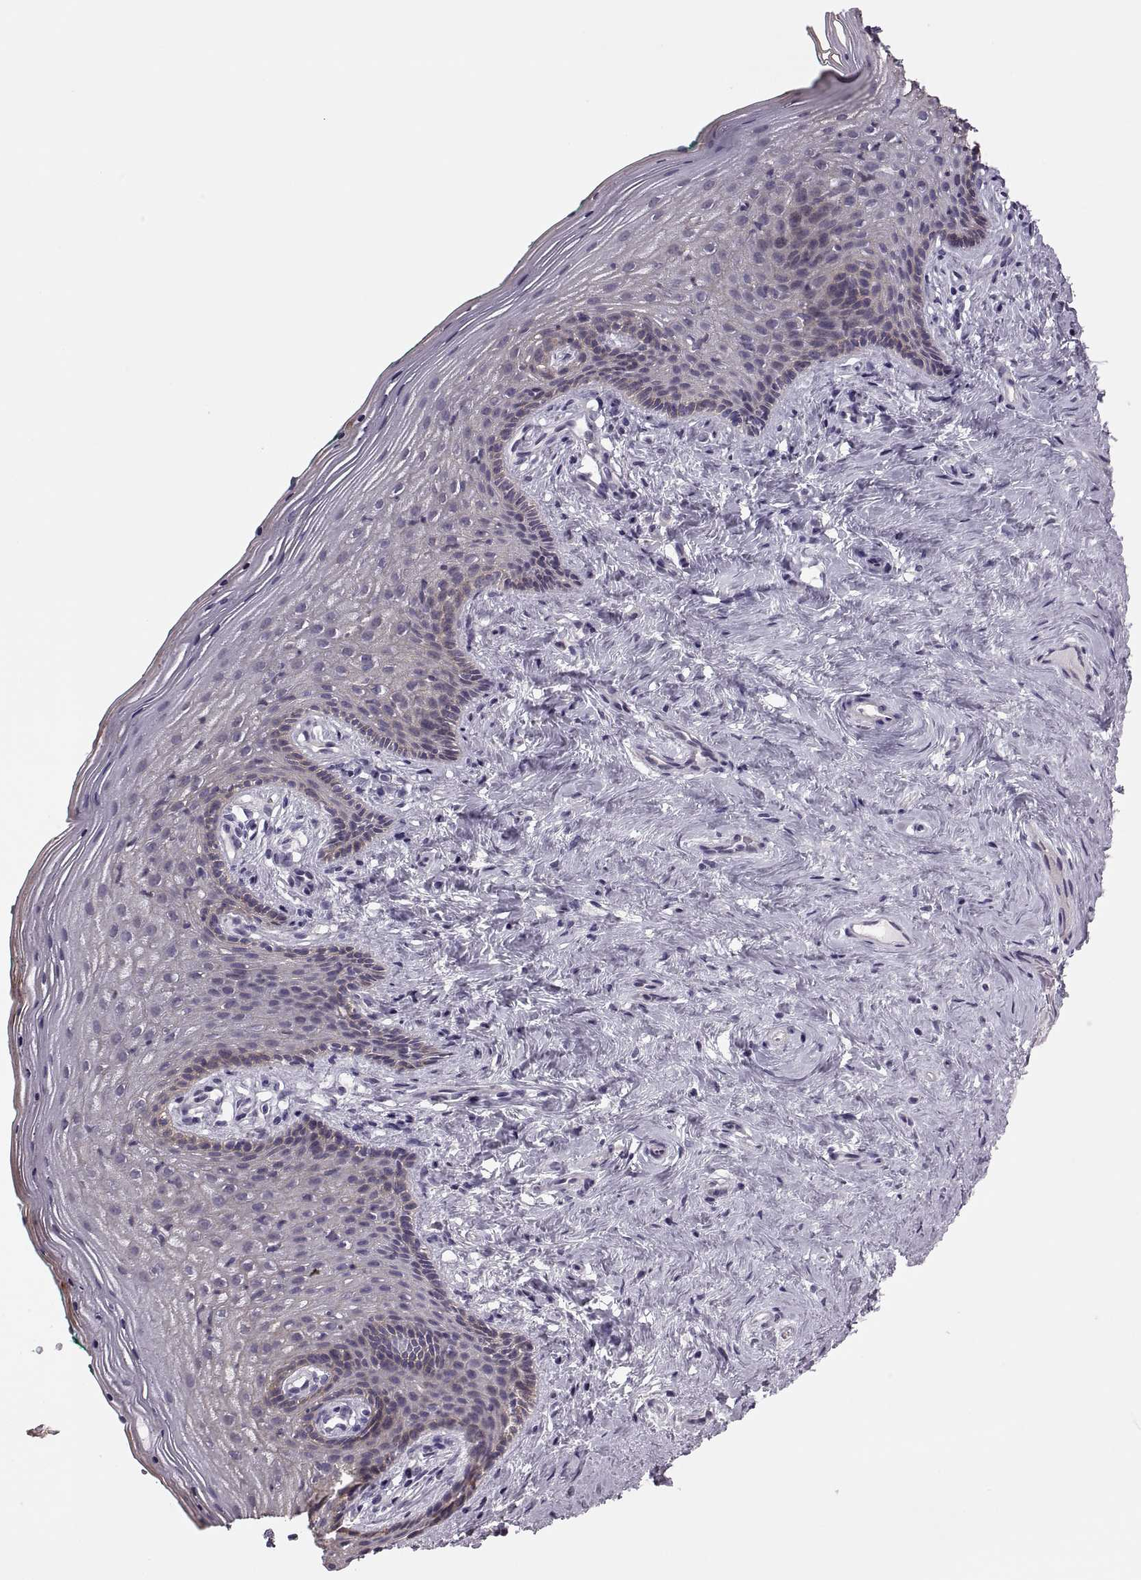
{"staining": {"intensity": "weak", "quantity": "<25%", "location": "cytoplasmic/membranous"}, "tissue": "vagina", "cell_type": "Squamous epithelial cells", "image_type": "normal", "snomed": [{"axis": "morphology", "description": "Normal tissue, NOS"}, {"axis": "topography", "description": "Vagina"}], "caption": "This is a histopathology image of immunohistochemistry staining of unremarkable vagina, which shows no staining in squamous epithelial cells. Nuclei are stained in blue.", "gene": "RIPK4", "patient": {"sex": "female", "age": 45}}